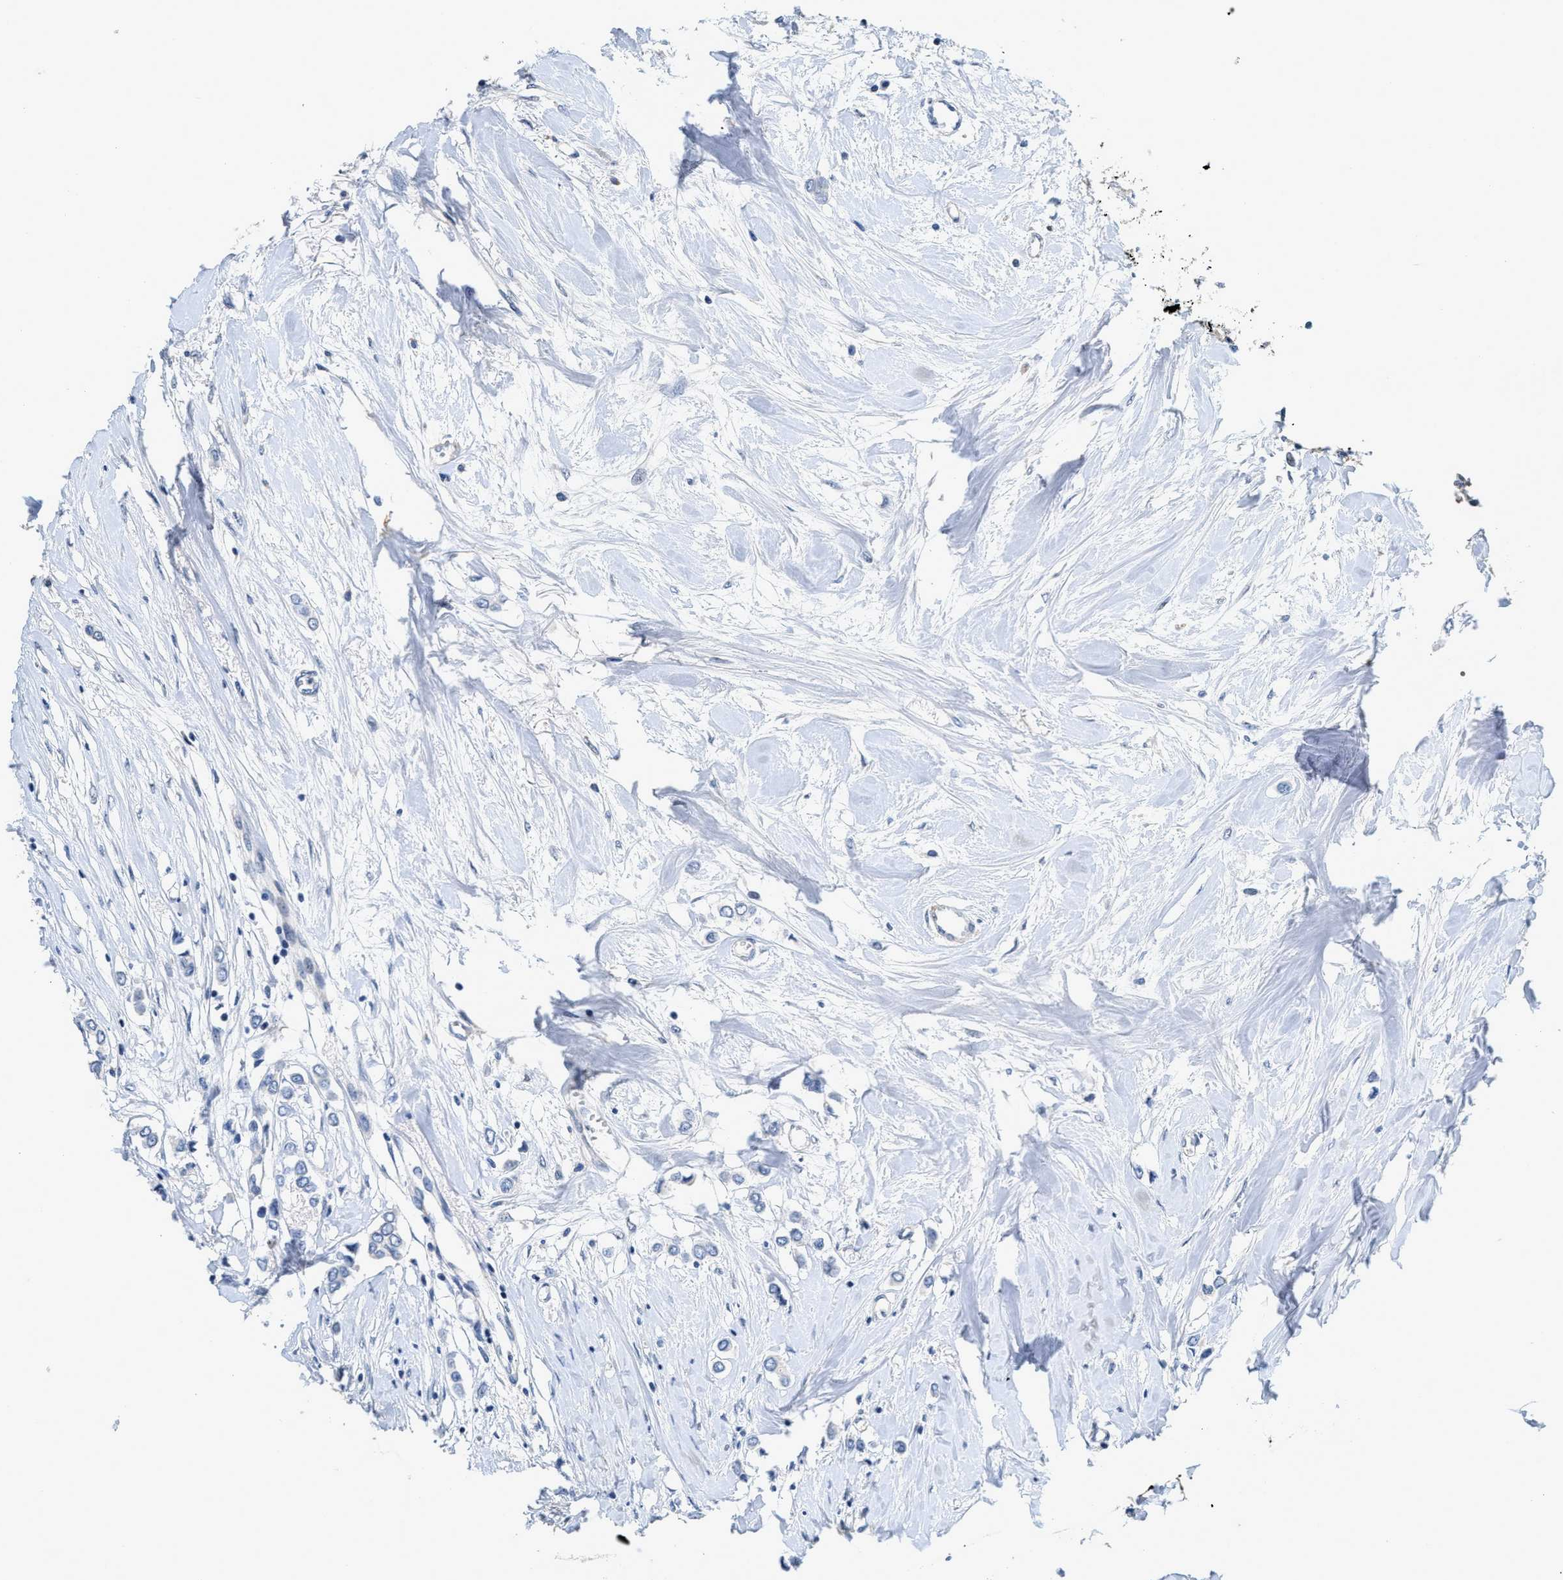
{"staining": {"intensity": "negative", "quantity": "none", "location": "none"}, "tissue": "breast cancer", "cell_type": "Tumor cells", "image_type": "cancer", "snomed": [{"axis": "morphology", "description": "Lobular carcinoma"}, {"axis": "topography", "description": "Breast"}], "caption": "A histopathology image of human breast cancer (lobular carcinoma) is negative for staining in tumor cells.", "gene": "VIP", "patient": {"sex": "female", "age": 51}}